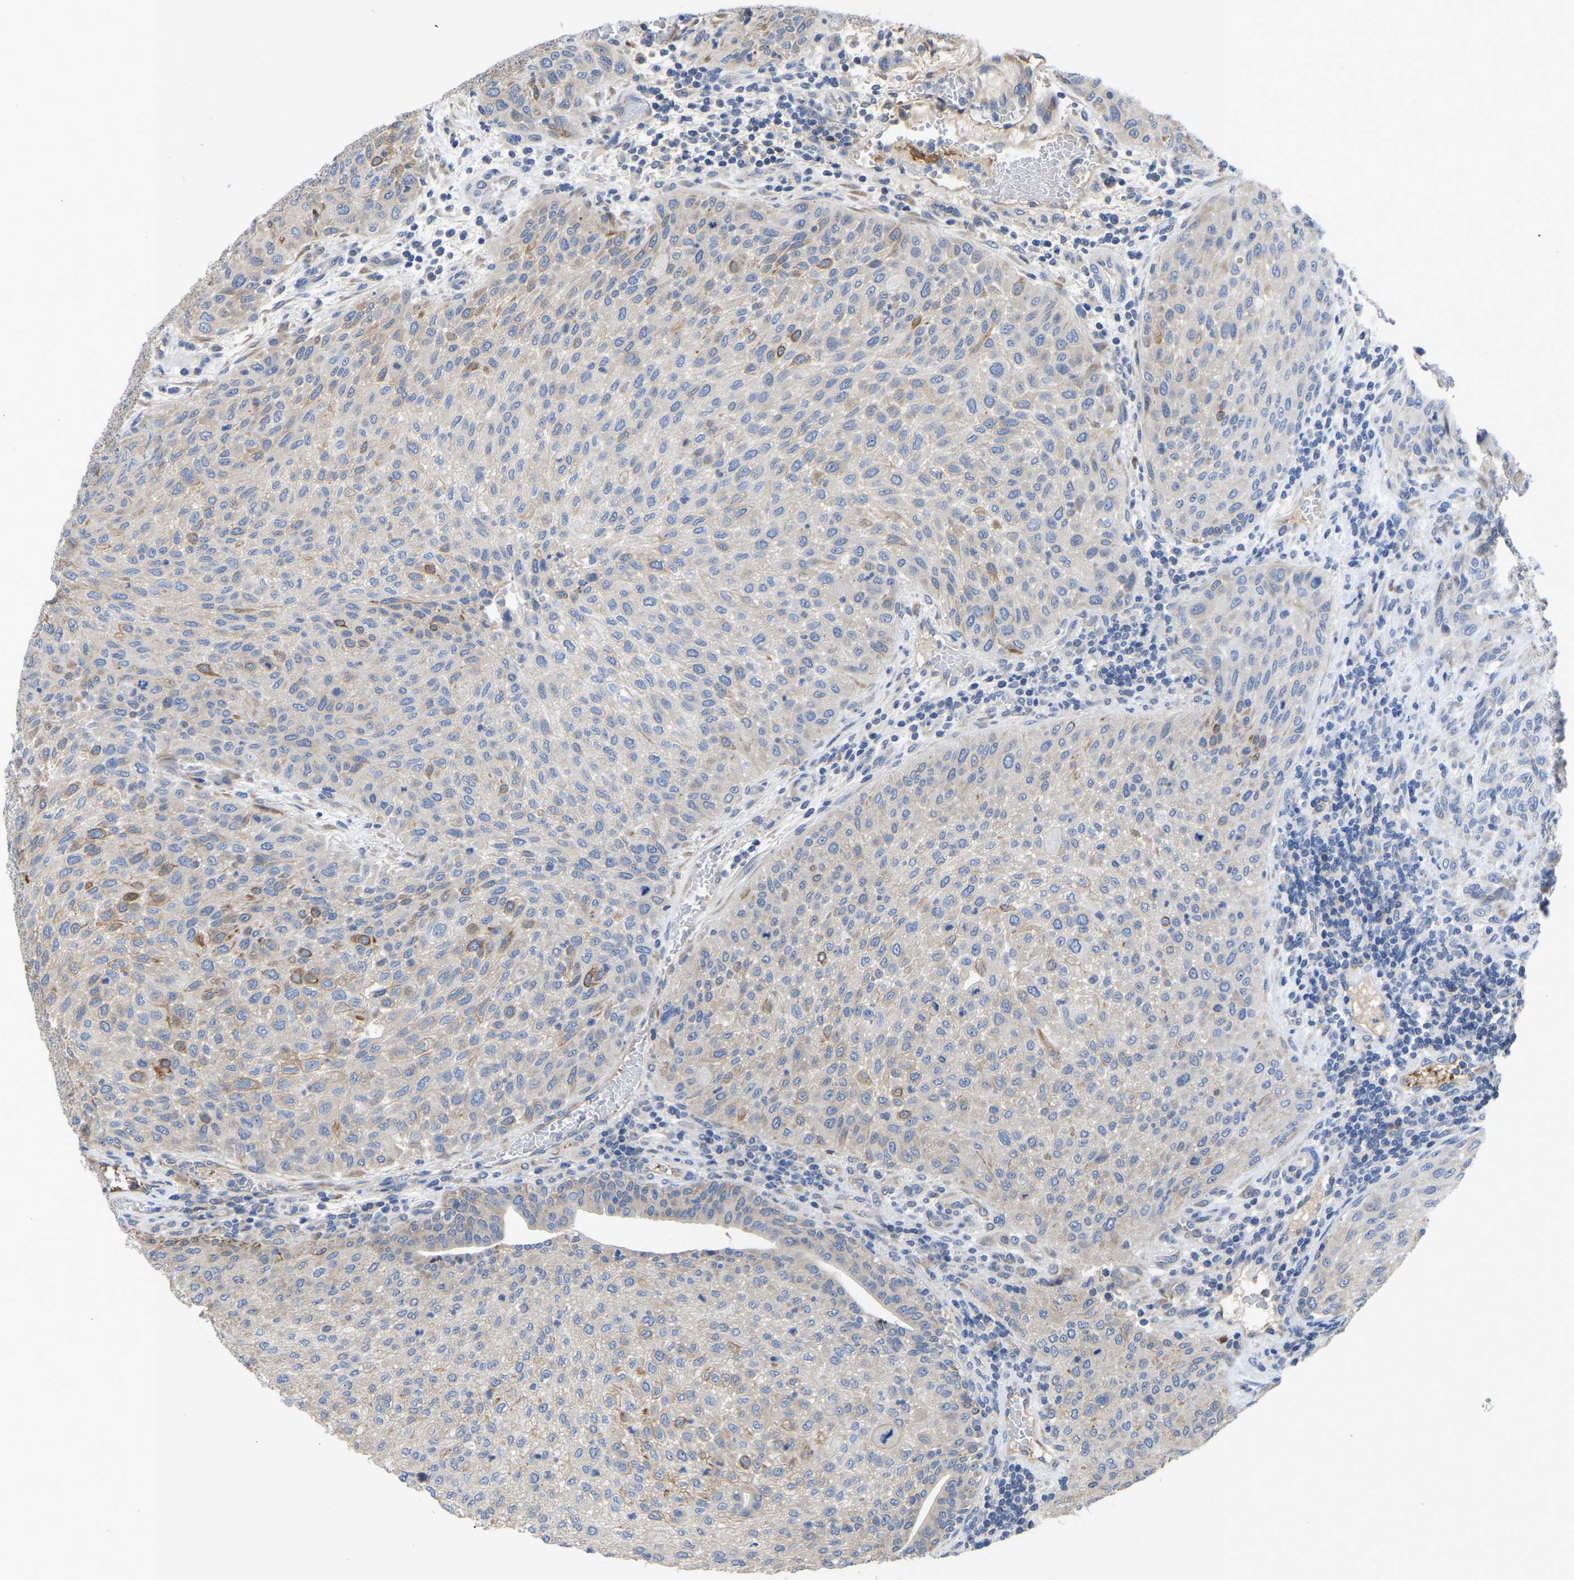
{"staining": {"intensity": "strong", "quantity": "<25%", "location": "cytoplasmic/membranous"}, "tissue": "urothelial cancer", "cell_type": "Tumor cells", "image_type": "cancer", "snomed": [{"axis": "morphology", "description": "Urothelial carcinoma, Low grade"}, {"axis": "morphology", "description": "Urothelial carcinoma, High grade"}, {"axis": "topography", "description": "Urinary bladder"}], "caption": "This micrograph reveals IHC staining of human urothelial cancer, with medium strong cytoplasmic/membranous staining in approximately <25% of tumor cells.", "gene": "ABCA10", "patient": {"sex": "male", "age": 35}}